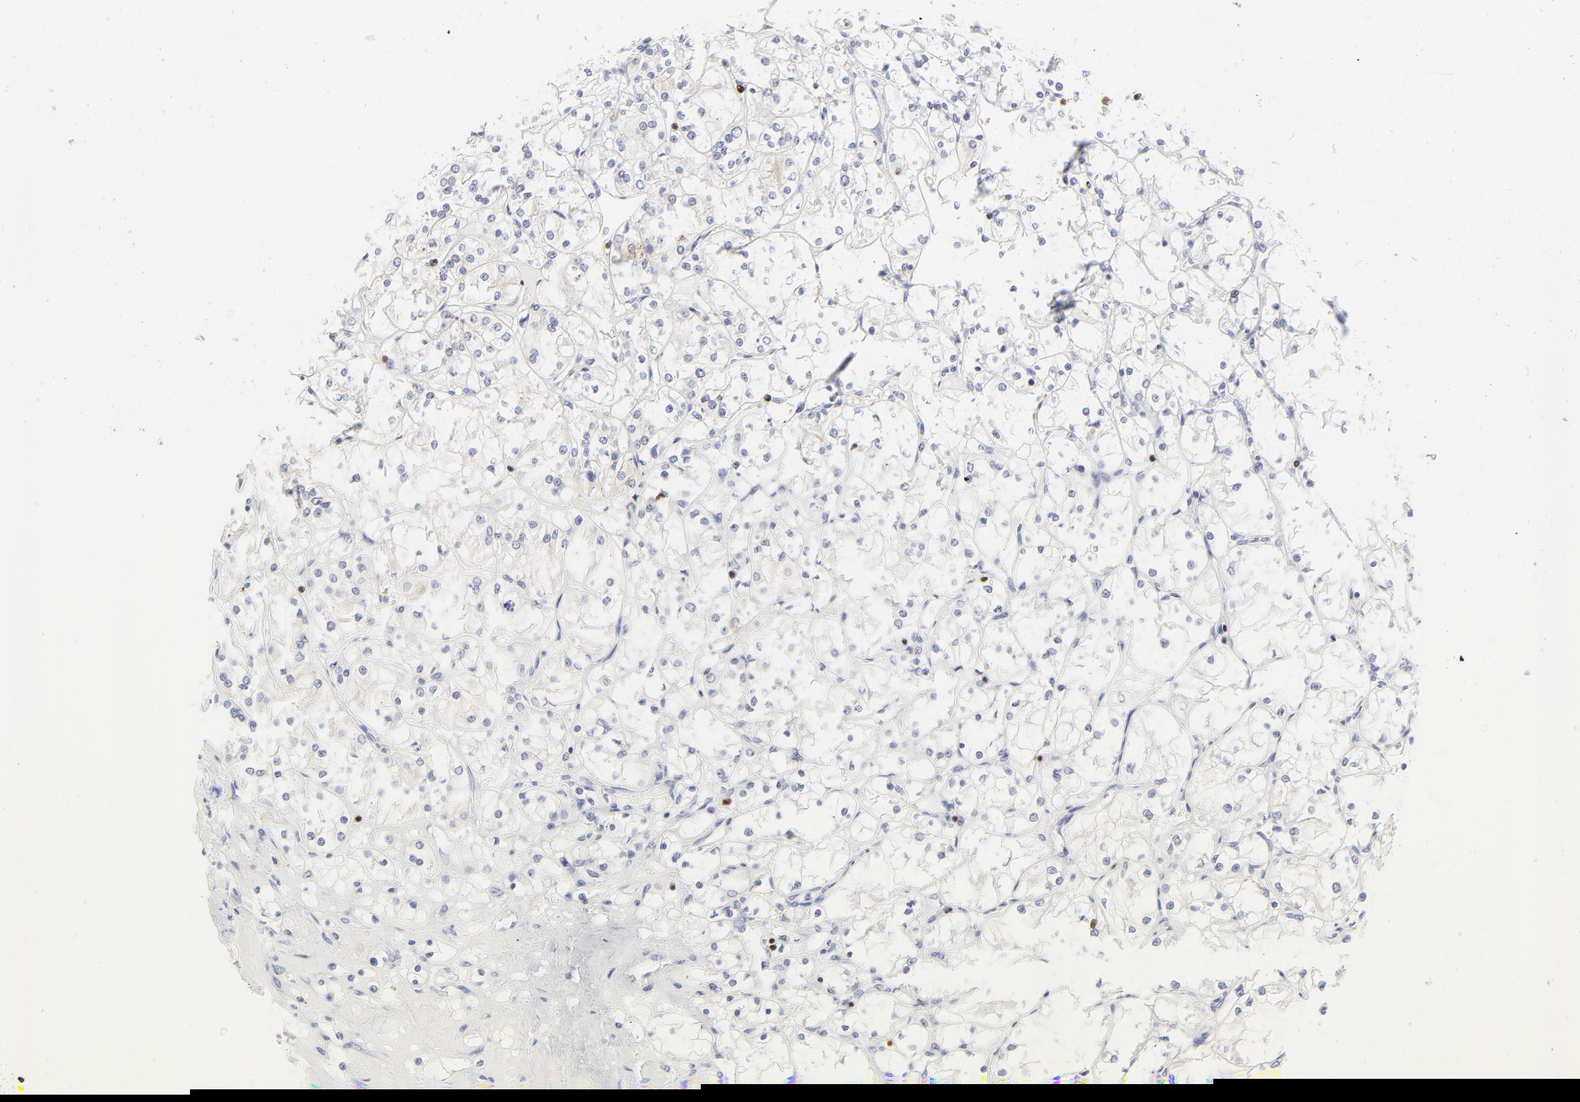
{"staining": {"intensity": "negative", "quantity": "none", "location": "none"}, "tissue": "renal cancer", "cell_type": "Tumor cells", "image_type": "cancer", "snomed": [{"axis": "morphology", "description": "Adenocarcinoma, NOS"}, {"axis": "topography", "description": "Kidney"}], "caption": "IHC image of neoplastic tissue: human adenocarcinoma (renal) stained with DAB reveals no significant protein positivity in tumor cells.", "gene": "ZAP70", "patient": {"sex": "male", "age": 61}}